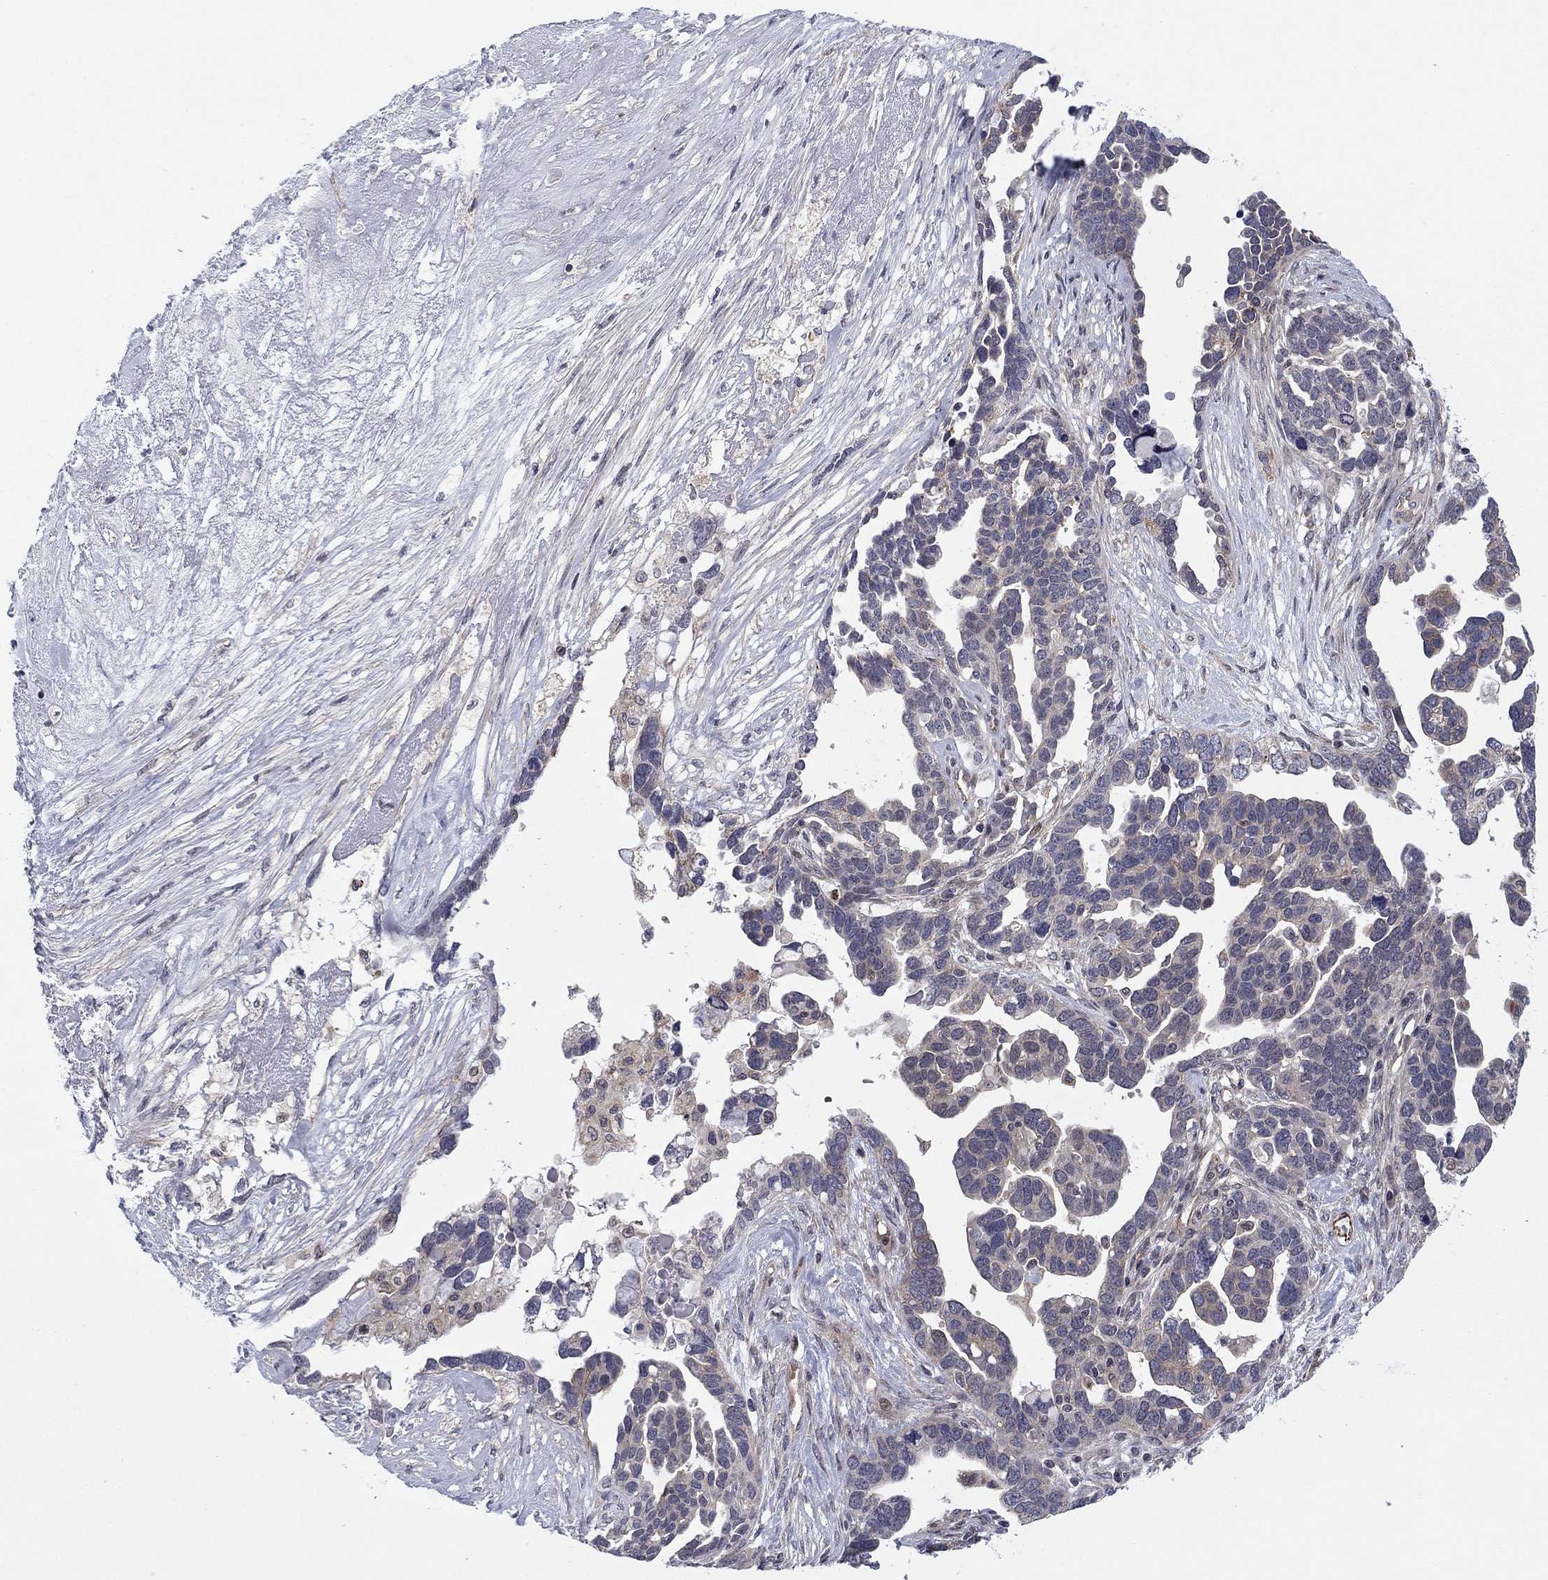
{"staining": {"intensity": "weak", "quantity": "<25%", "location": "cytoplasmic/membranous"}, "tissue": "ovarian cancer", "cell_type": "Tumor cells", "image_type": "cancer", "snomed": [{"axis": "morphology", "description": "Cystadenocarcinoma, serous, NOS"}, {"axis": "topography", "description": "Ovary"}], "caption": "The image displays no significant expression in tumor cells of ovarian cancer.", "gene": "BCL11A", "patient": {"sex": "female", "age": 54}}